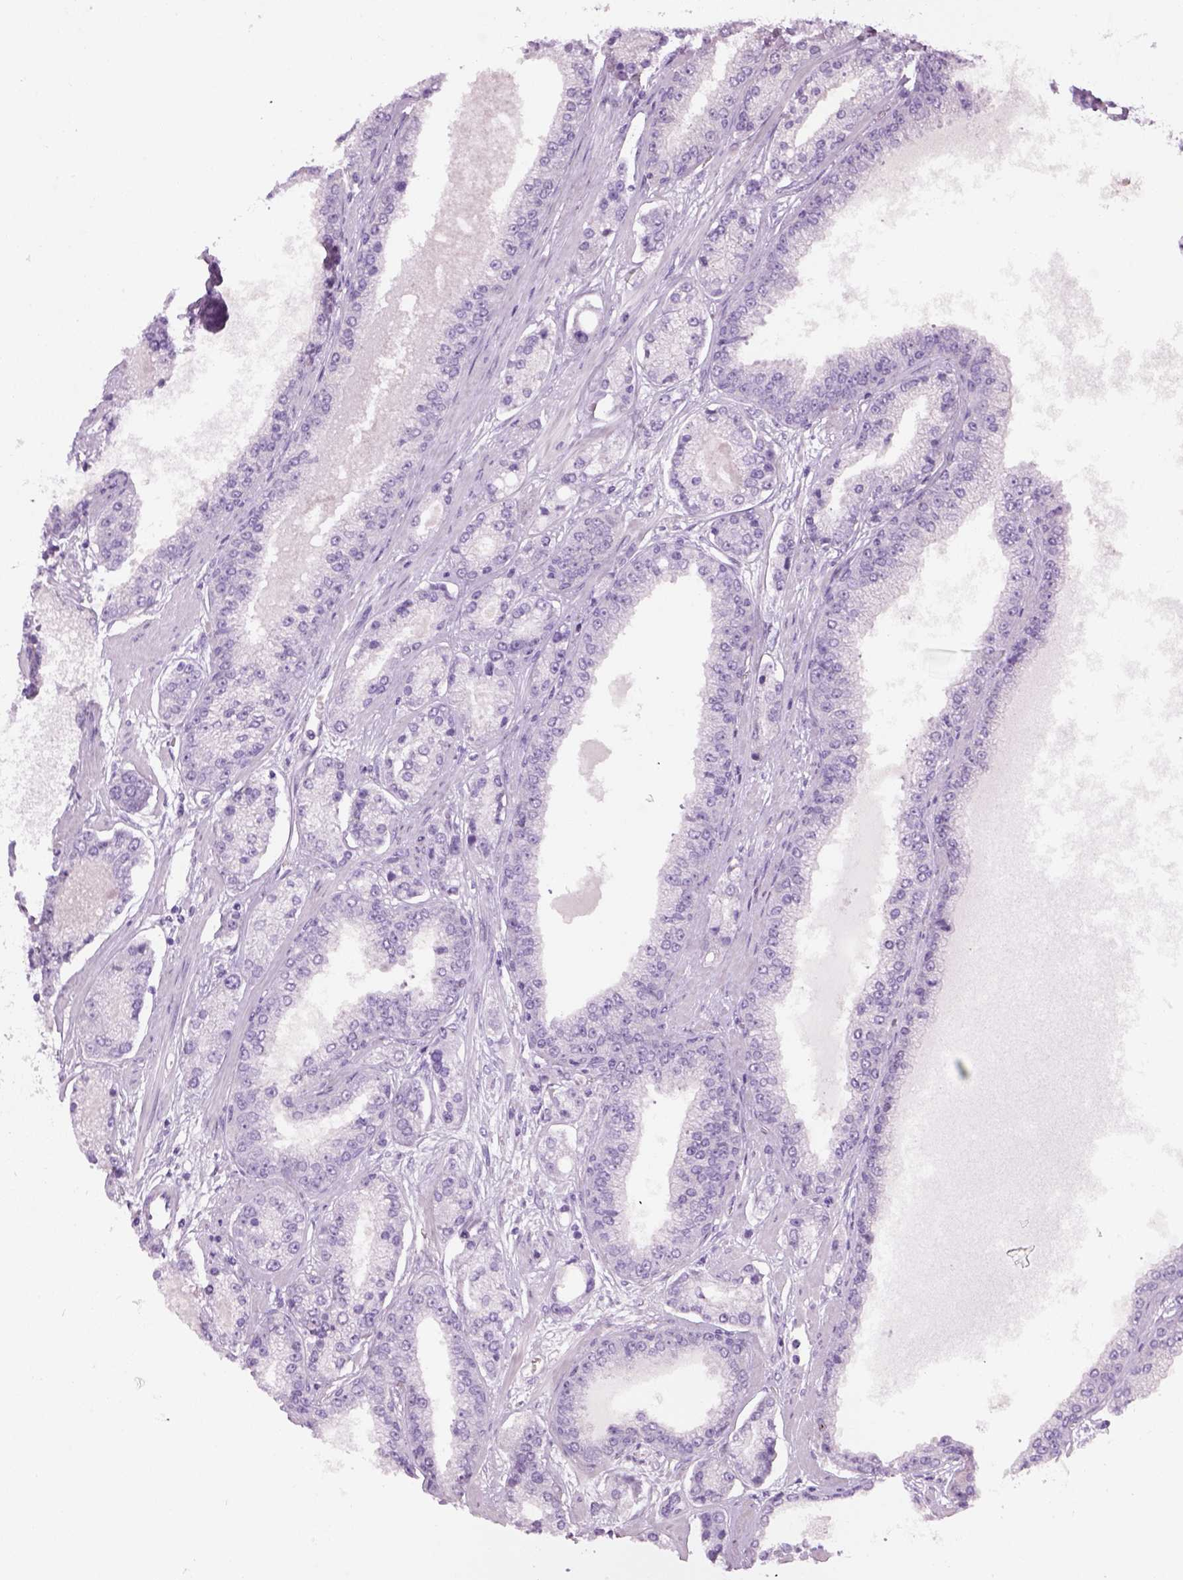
{"staining": {"intensity": "negative", "quantity": "none", "location": "none"}, "tissue": "prostate cancer", "cell_type": "Tumor cells", "image_type": "cancer", "snomed": [{"axis": "morphology", "description": "Adenocarcinoma, NOS"}, {"axis": "topography", "description": "Prostate"}], "caption": "Photomicrograph shows no significant protein staining in tumor cells of prostate adenocarcinoma.", "gene": "CIBAR2", "patient": {"sex": "male", "age": 64}}